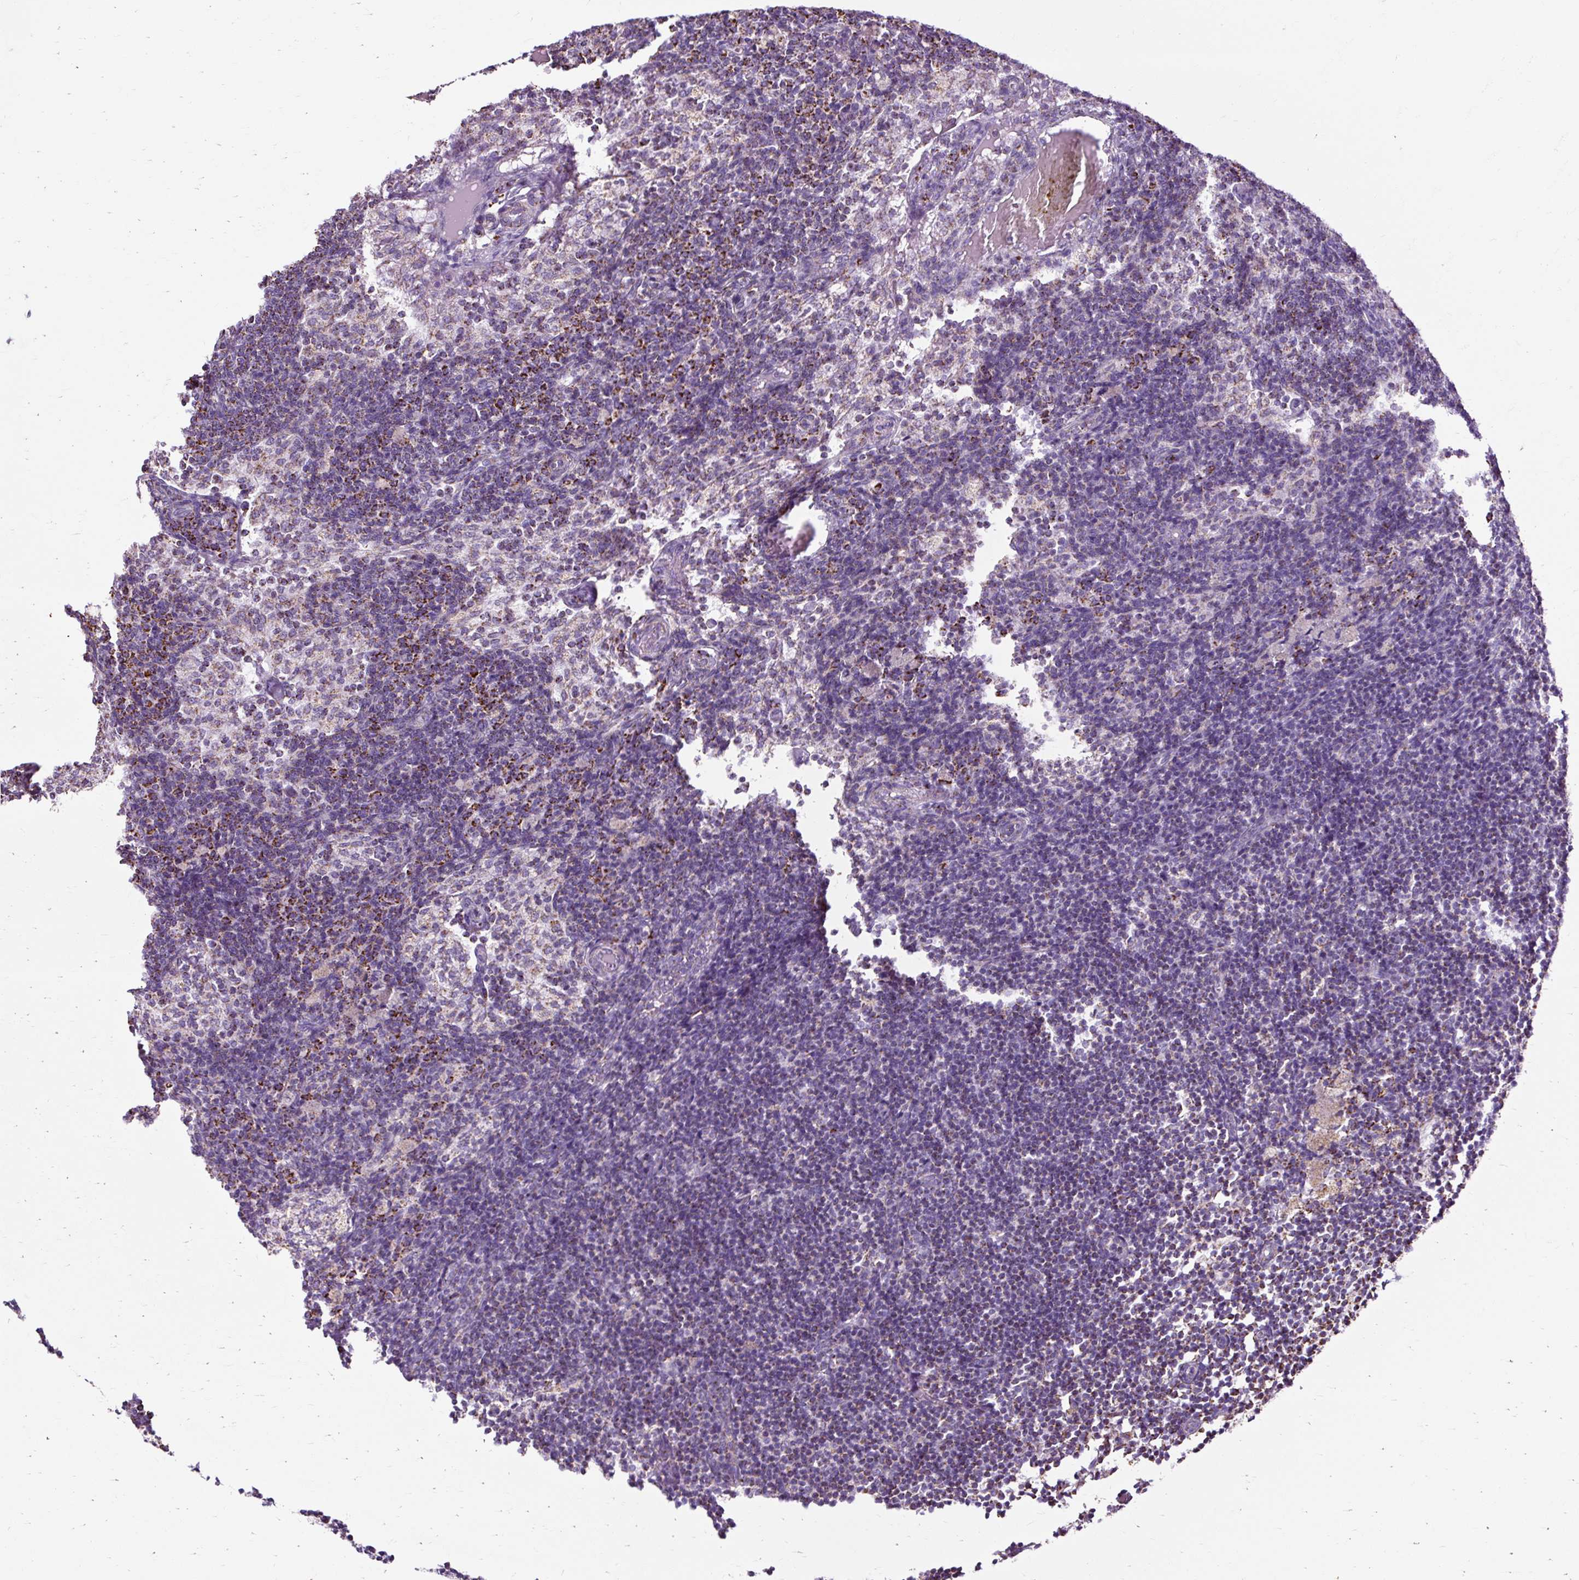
{"staining": {"intensity": "strong", "quantity": "25%-75%", "location": "cytoplasmic/membranous"}, "tissue": "lymph node", "cell_type": "Non-germinal center cells", "image_type": "normal", "snomed": [{"axis": "morphology", "description": "Normal tissue, NOS"}, {"axis": "topography", "description": "Lymph node"}], "caption": "Strong cytoplasmic/membranous positivity for a protein is appreciated in approximately 25%-75% of non-germinal center cells of benign lymph node using immunohistochemistry (IHC).", "gene": "DLAT", "patient": {"sex": "male", "age": 49}}